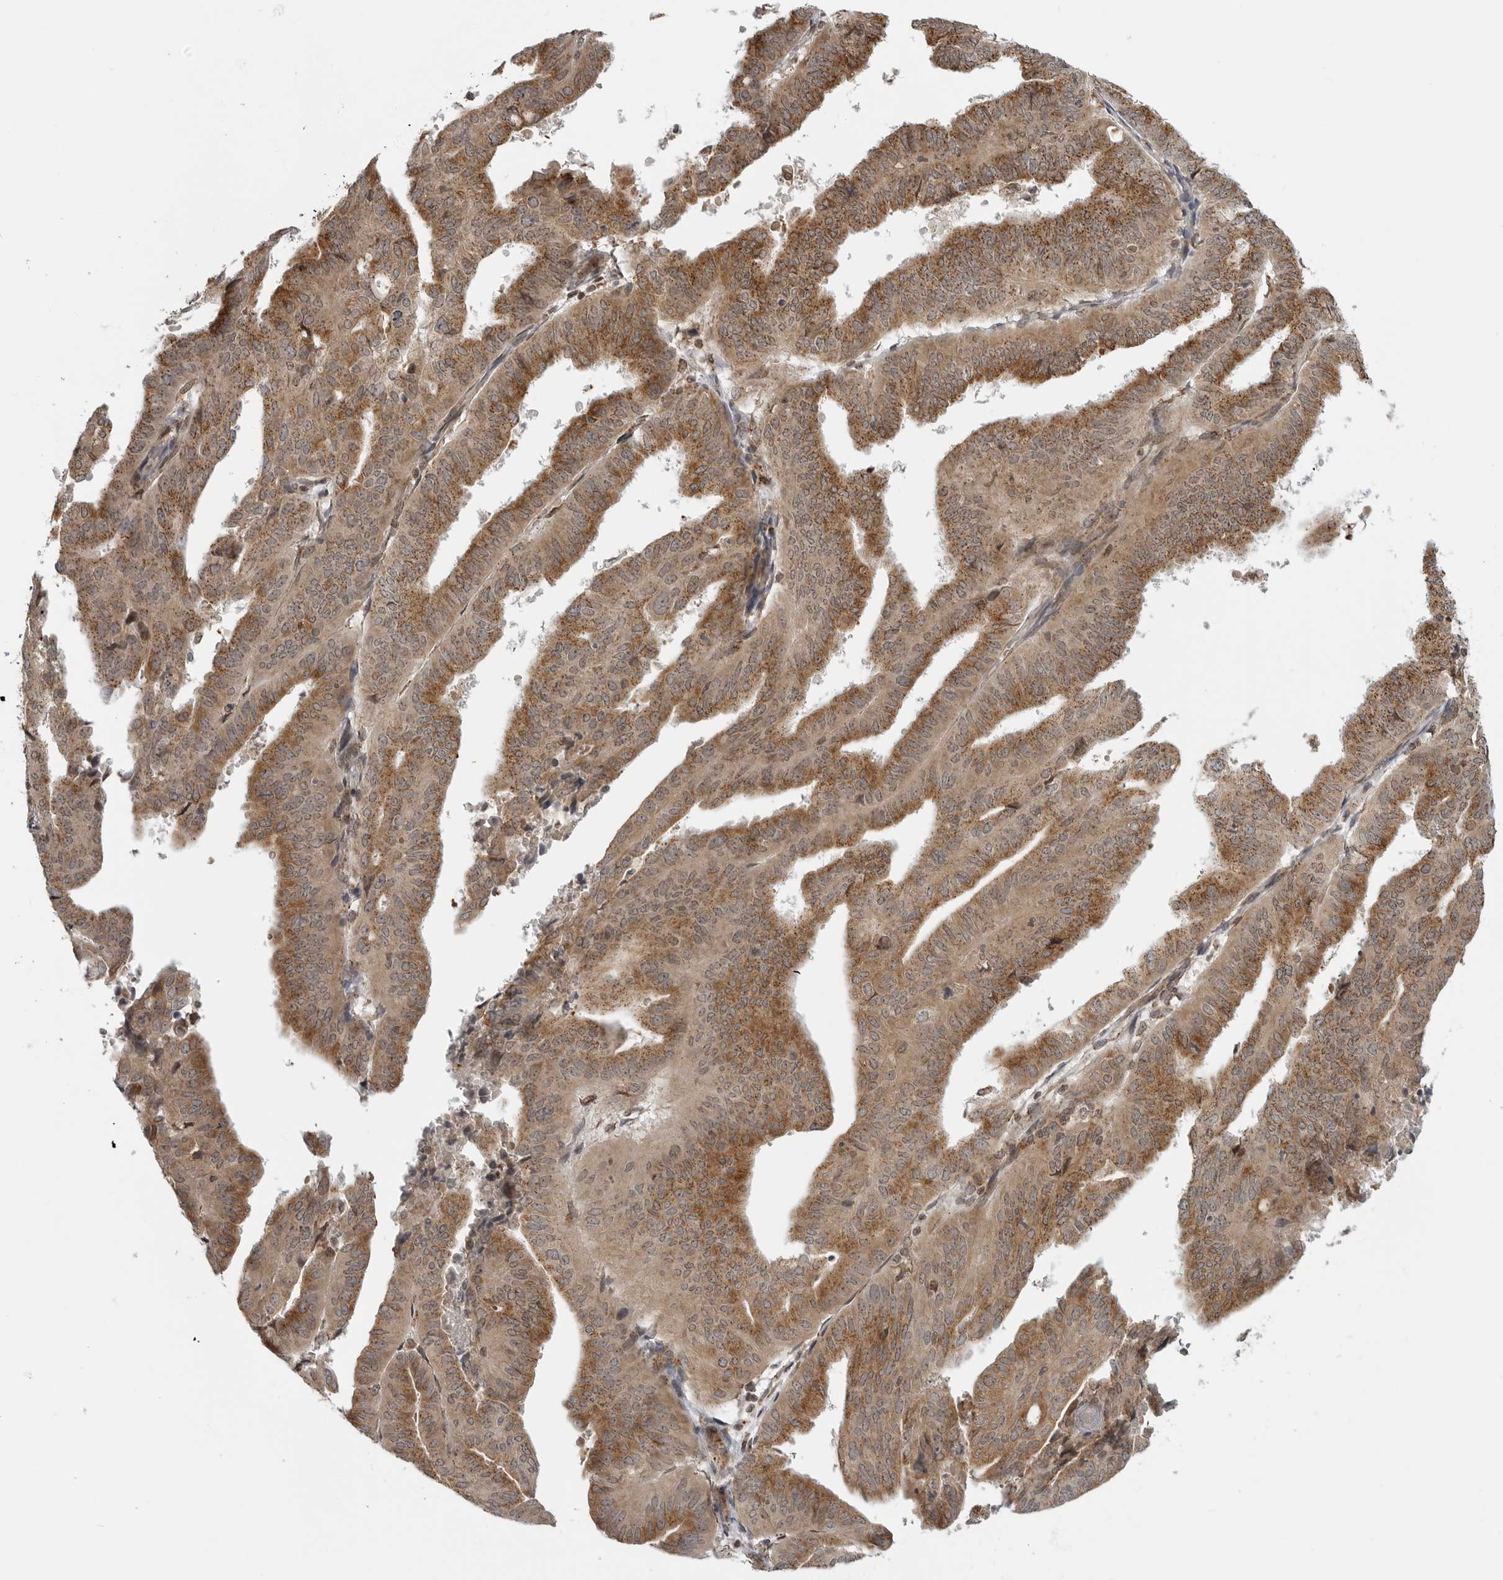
{"staining": {"intensity": "moderate", "quantity": ">75%", "location": "cytoplasmic/membranous"}, "tissue": "endometrial cancer", "cell_type": "Tumor cells", "image_type": "cancer", "snomed": [{"axis": "morphology", "description": "Adenocarcinoma, NOS"}, {"axis": "topography", "description": "Uterus"}], "caption": "Endometrial cancer (adenocarcinoma) was stained to show a protein in brown. There is medium levels of moderate cytoplasmic/membranous expression in approximately >75% of tumor cells. (DAB = brown stain, brightfield microscopy at high magnification).", "gene": "COPA", "patient": {"sex": "female", "age": 77}}